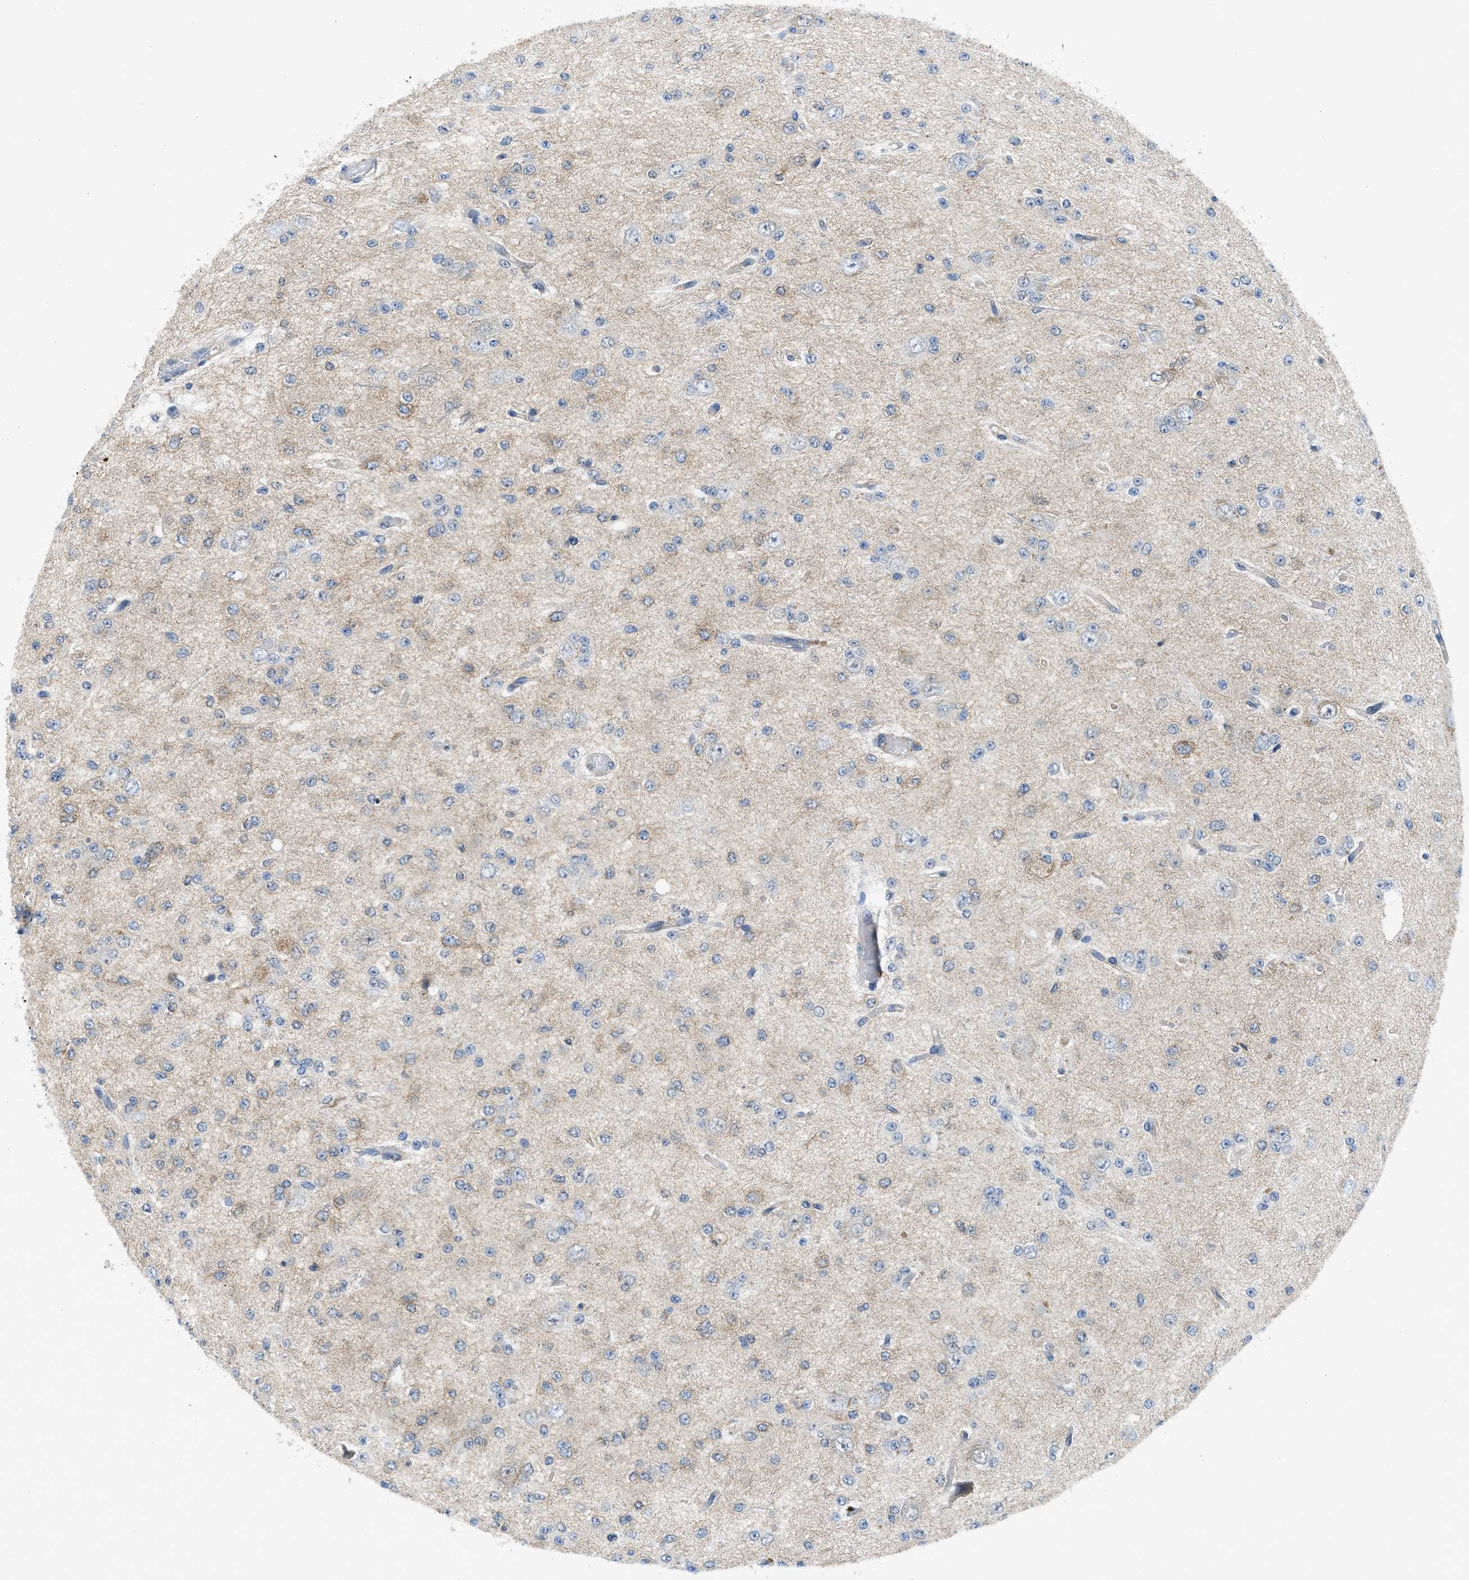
{"staining": {"intensity": "negative", "quantity": "none", "location": "none"}, "tissue": "glioma", "cell_type": "Tumor cells", "image_type": "cancer", "snomed": [{"axis": "morphology", "description": "Glioma, malignant, Low grade"}, {"axis": "topography", "description": "Brain"}], "caption": "Tumor cells are negative for brown protein staining in glioma.", "gene": "PANX1", "patient": {"sex": "male", "age": 38}}